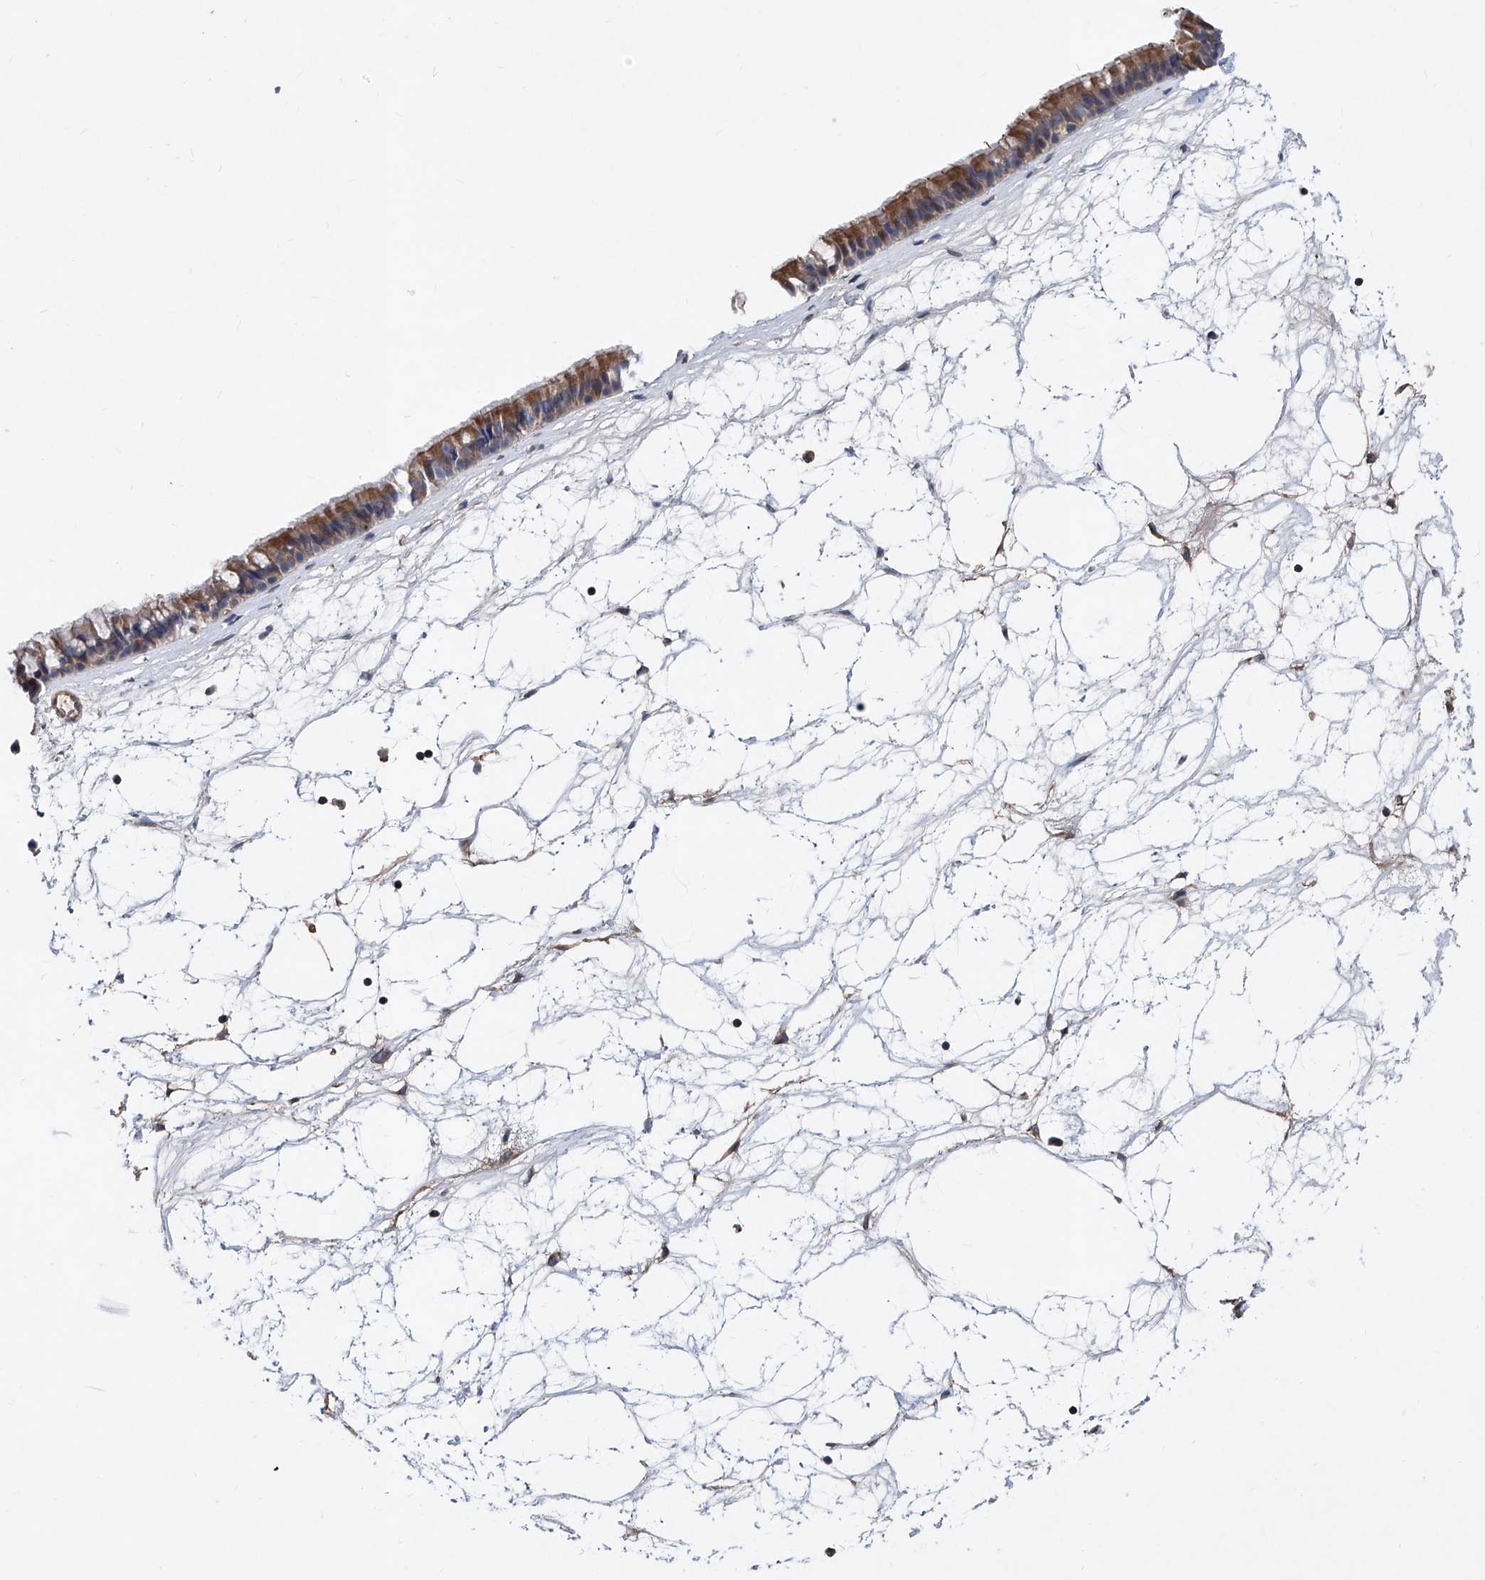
{"staining": {"intensity": "moderate", "quantity": ">75%", "location": "cytoplasmic/membranous"}, "tissue": "nasopharynx", "cell_type": "Respiratory epithelial cells", "image_type": "normal", "snomed": [{"axis": "morphology", "description": "Normal tissue, NOS"}, {"axis": "topography", "description": "Nasopharynx"}], "caption": "DAB (3,3'-diaminobenzidine) immunohistochemical staining of normal human nasopharynx exhibits moderate cytoplasmic/membranous protein expression in approximately >75% of respiratory epithelial cells.", "gene": "NT5C3A", "patient": {"sex": "male", "age": 64}}